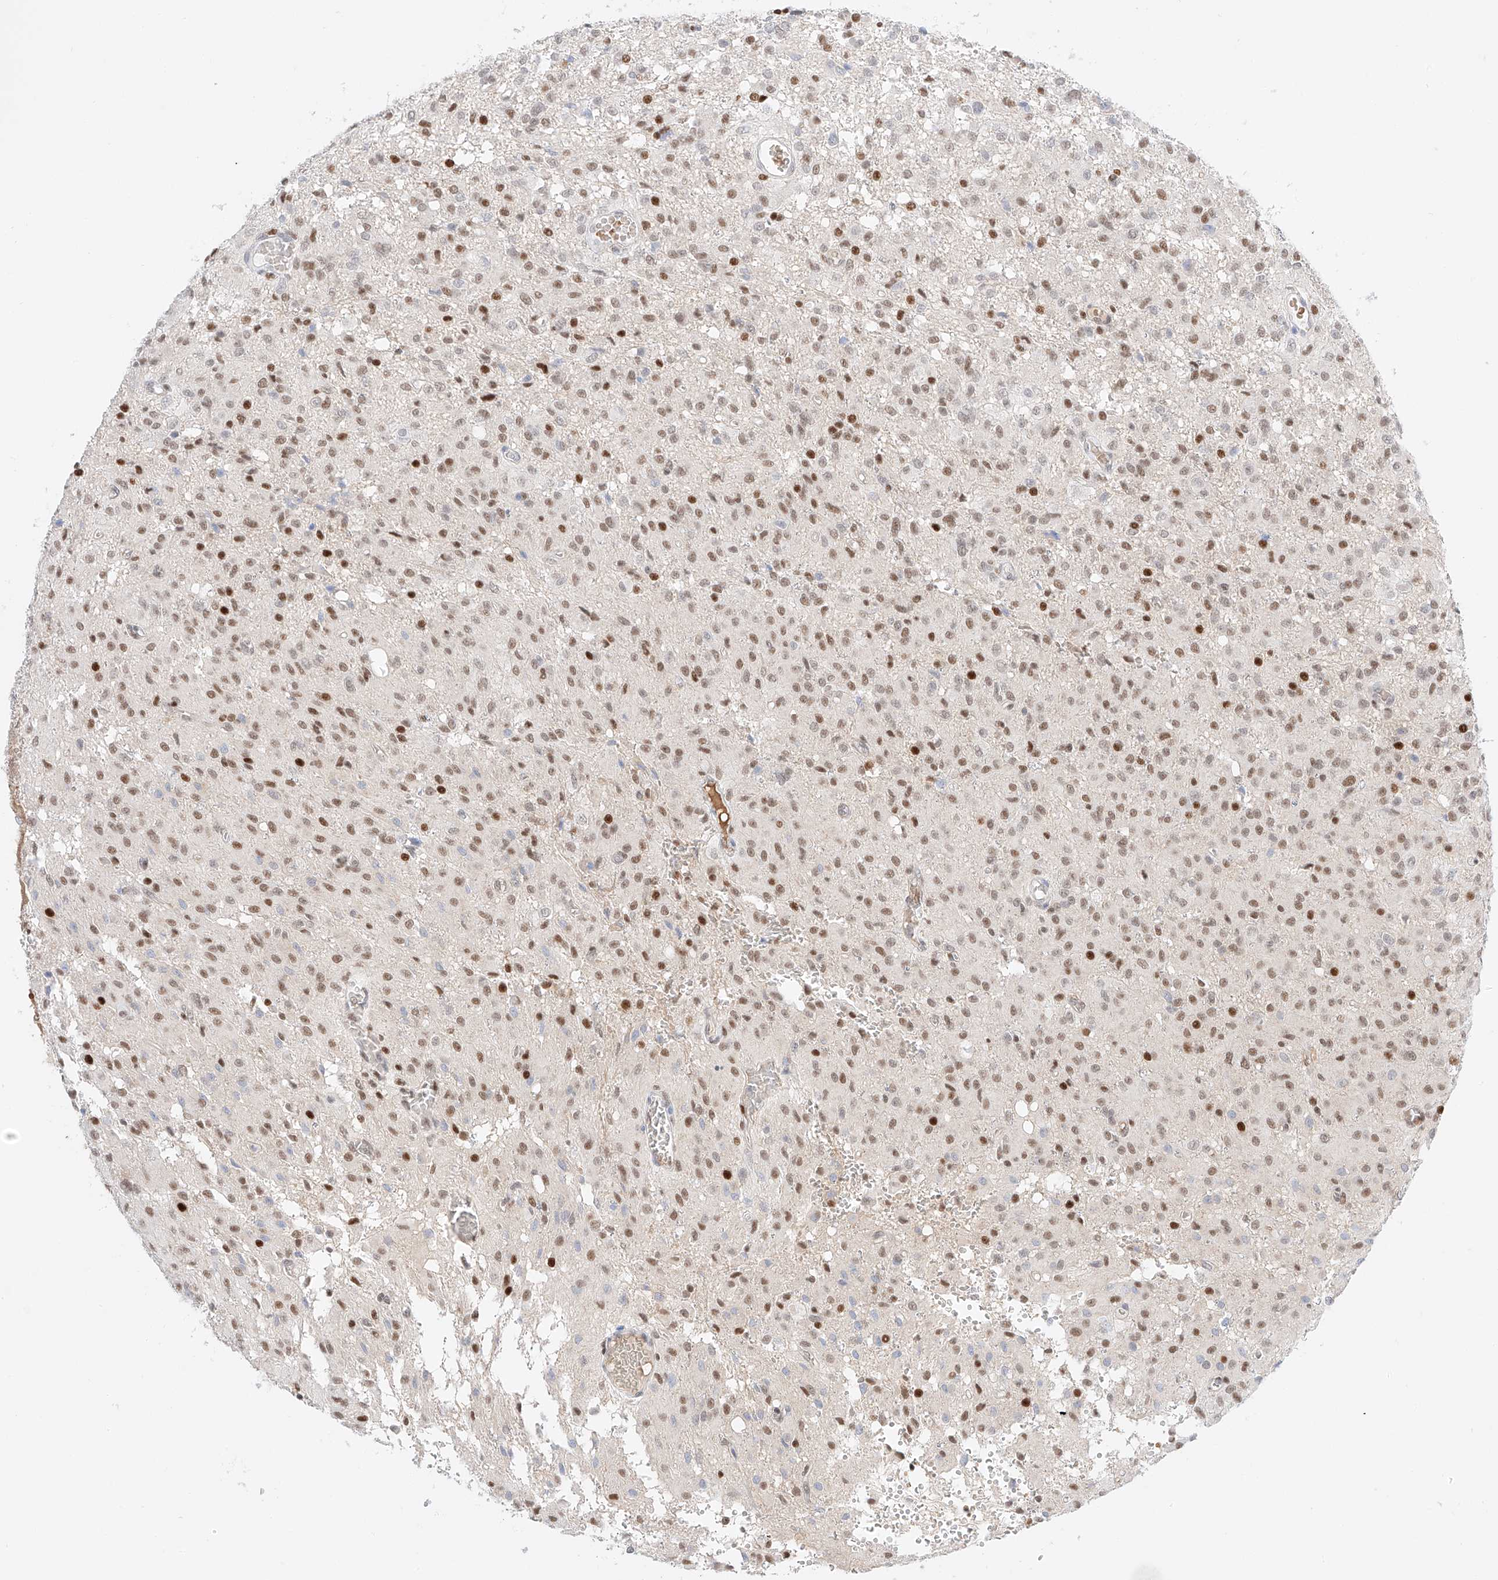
{"staining": {"intensity": "moderate", "quantity": ">75%", "location": "nuclear"}, "tissue": "glioma", "cell_type": "Tumor cells", "image_type": "cancer", "snomed": [{"axis": "morphology", "description": "Glioma, malignant, High grade"}, {"axis": "topography", "description": "Brain"}], "caption": "A brown stain highlights moderate nuclear staining of a protein in human glioma tumor cells.", "gene": "APIP", "patient": {"sex": "female", "age": 59}}